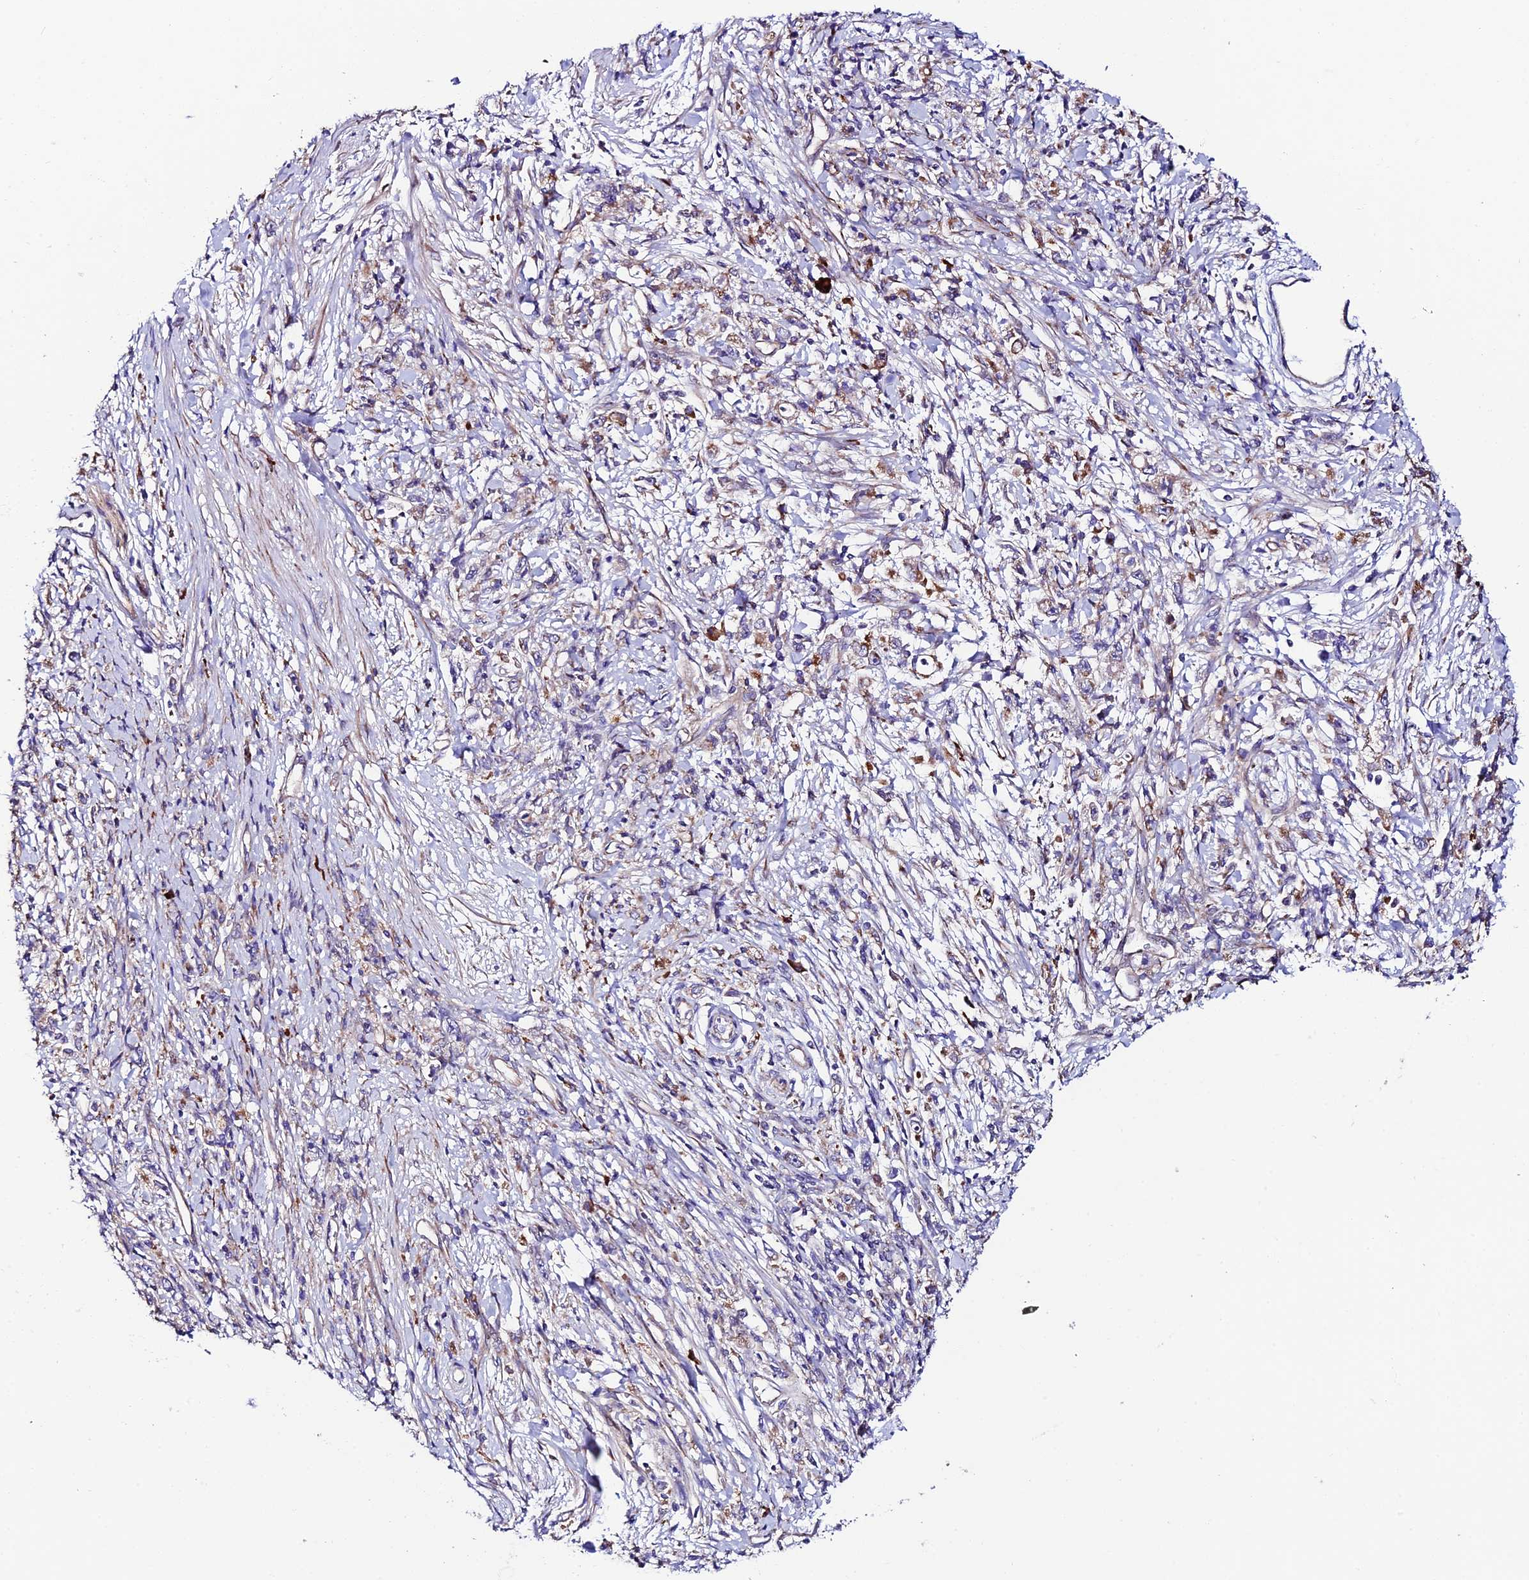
{"staining": {"intensity": "weak", "quantity": "<25%", "location": "cytoplasmic/membranous"}, "tissue": "stomach cancer", "cell_type": "Tumor cells", "image_type": "cancer", "snomed": [{"axis": "morphology", "description": "Adenocarcinoma, NOS"}, {"axis": "topography", "description": "Stomach"}], "caption": "This is an IHC photomicrograph of human stomach cancer. There is no staining in tumor cells.", "gene": "VPS13C", "patient": {"sex": "female", "age": 59}}